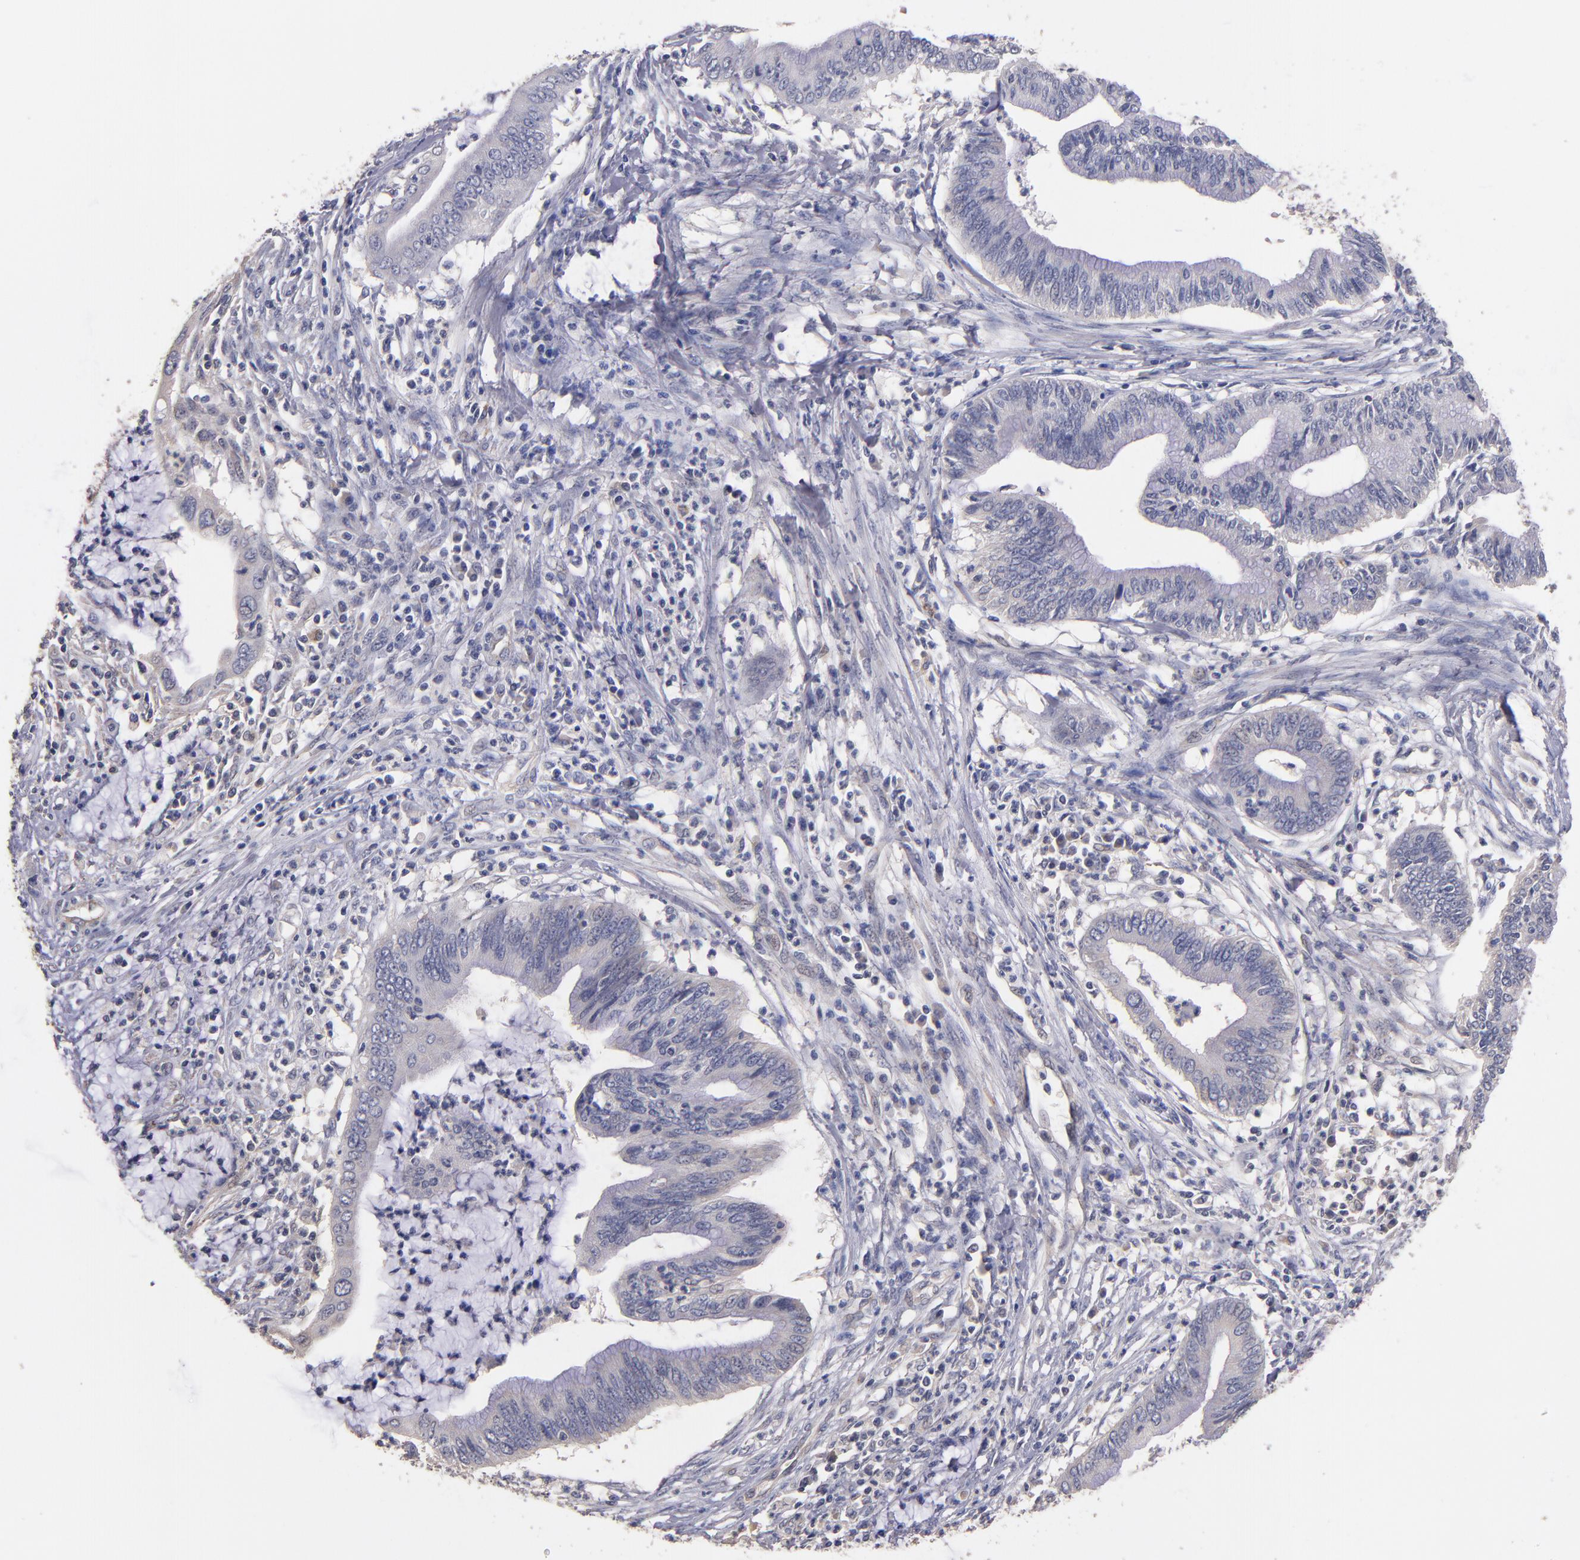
{"staining": {"intensity": "negative", "quantity": "none", "location": "none"}, "tissue": "cervical cancer", "cell_type": "Tumor cells", "image_type": "cancer", "snomed": [{"axis": "morphology", "description": "Adenocarcinoma, NOS"}, {"axis": "topography", "description": "Cervix"}], "caption": "This is an IHC histopathology image of human cervical adenocarcinoma. There is no staining in tumor cells.", "gene": "MAGEE1", "patient": {"sex": "female", "age": 36}}